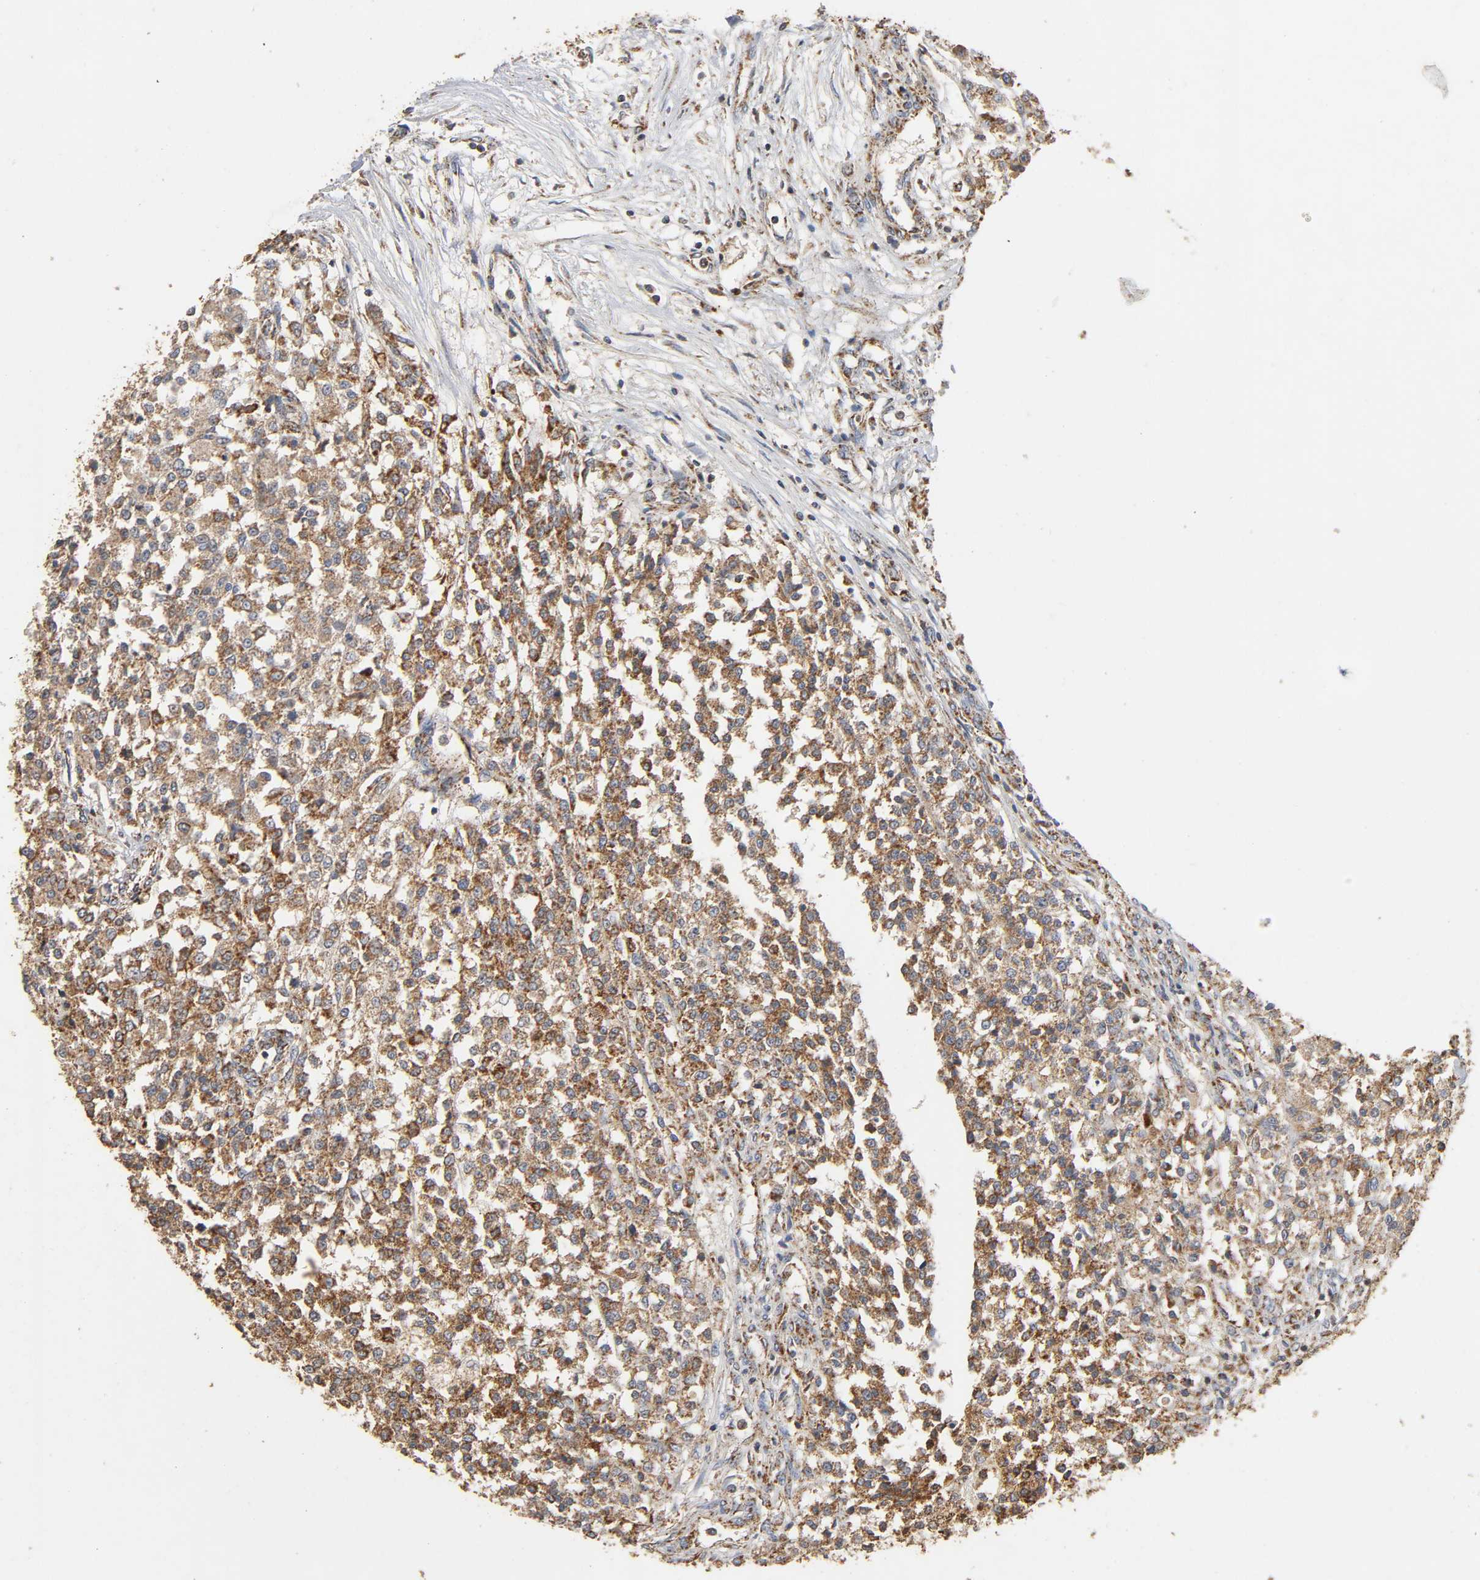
{"staining": {"intensity": "moderate", "quantity": ">75%", "location": "cytoplasmic/membranous"}, "tissue": "testis cancer", "cell_type": "Tumor cells", "image_type": "cancer", "snomed": [{"axis": "morphology", "description": "Seminoma, NOS"}, {"axis": "topography", "description": "Testis"}], "caption": "Protein expression analysis of testis cancer shows moderate cytoplasmic/membranous positivity in approximately >75% of tumor cells.", "gene": "NDUFS3", "patient": {"sex": "male", "age": 59}}